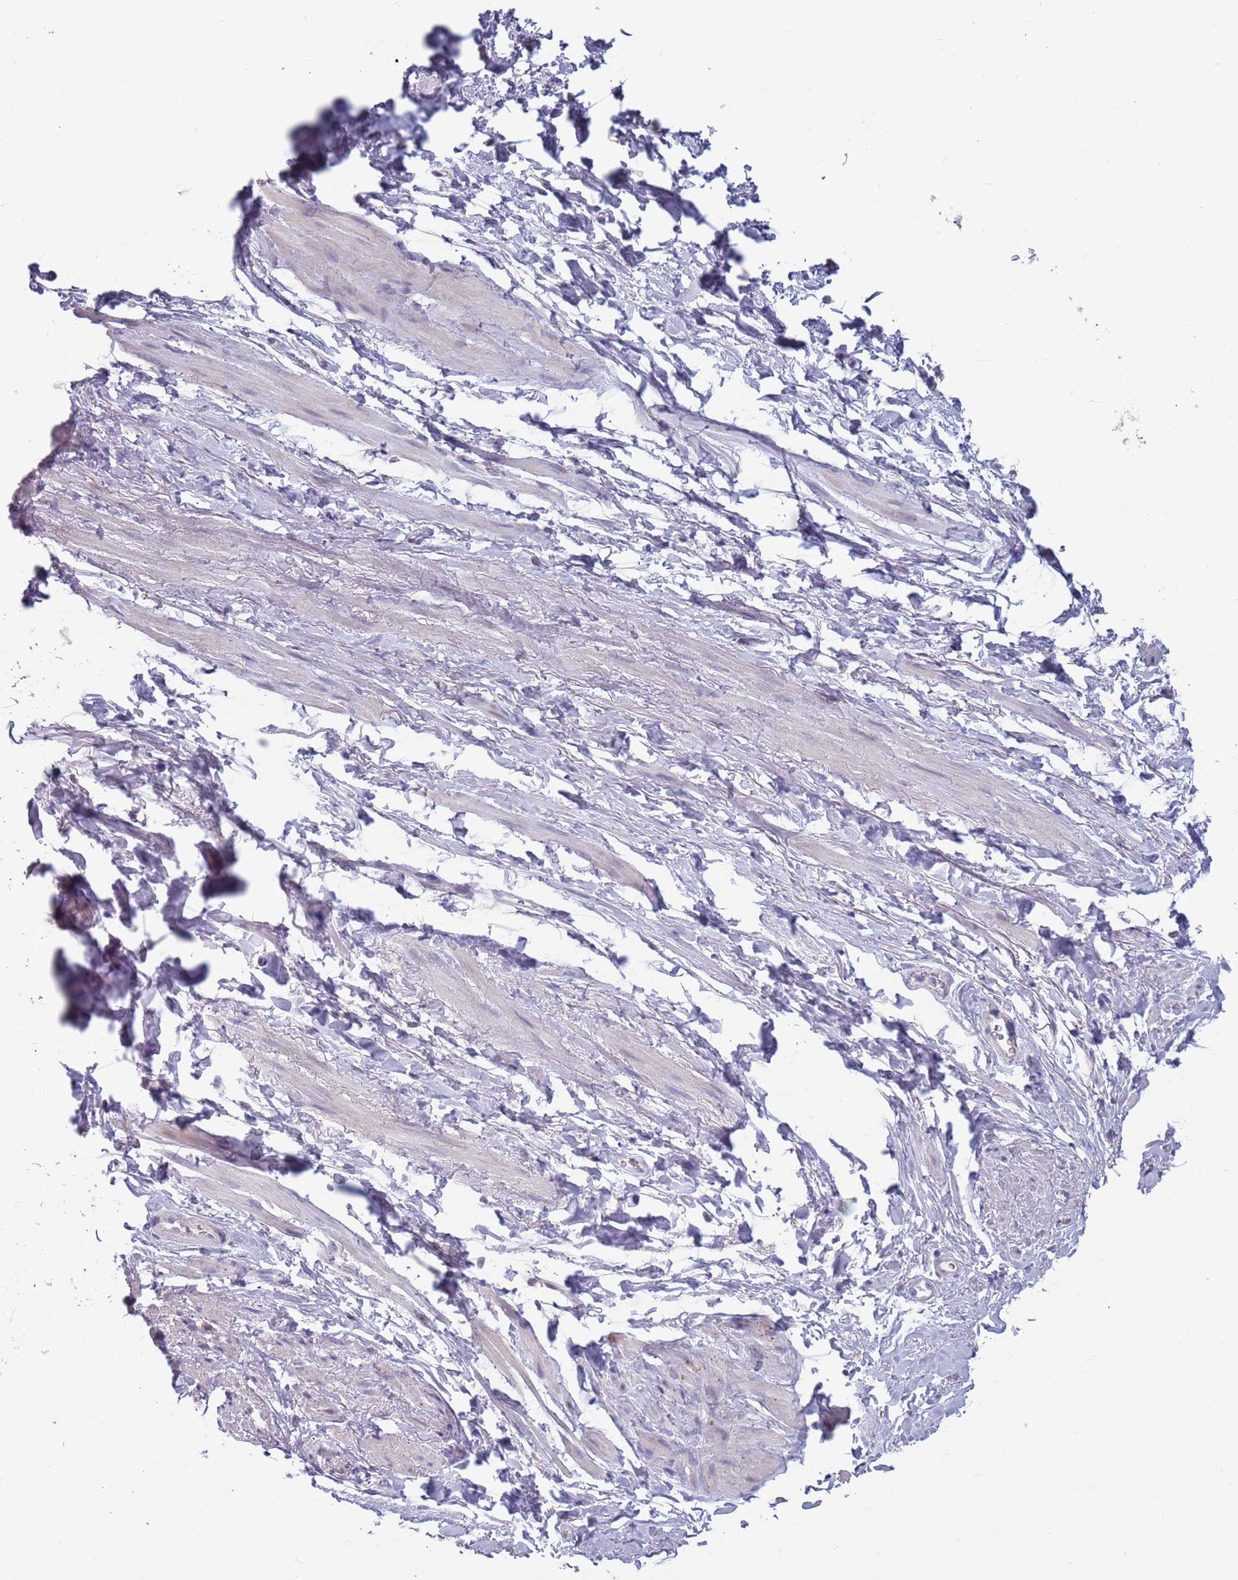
{"staining": {"intensity": "negative", "quantity": "none", "location": "none"}, "tissue": "smooth muscle", "cell_type": "Smooth muscle cells", "image_type": "normal", "snomed": [{"axis": "morphology", "description": "Normal tissue, NOS"}, {"axis": "topography", "description": "Smooth muscle"}, {"axis": "topography", "description": "Peripheral nerve tissue"}], "caption": "The photomicrograph exhibits no significant expression in smooth muscle cells of smooth muscle.", "gene": "CLNS1A", "patient": {"sex": "male", "age": 69}}